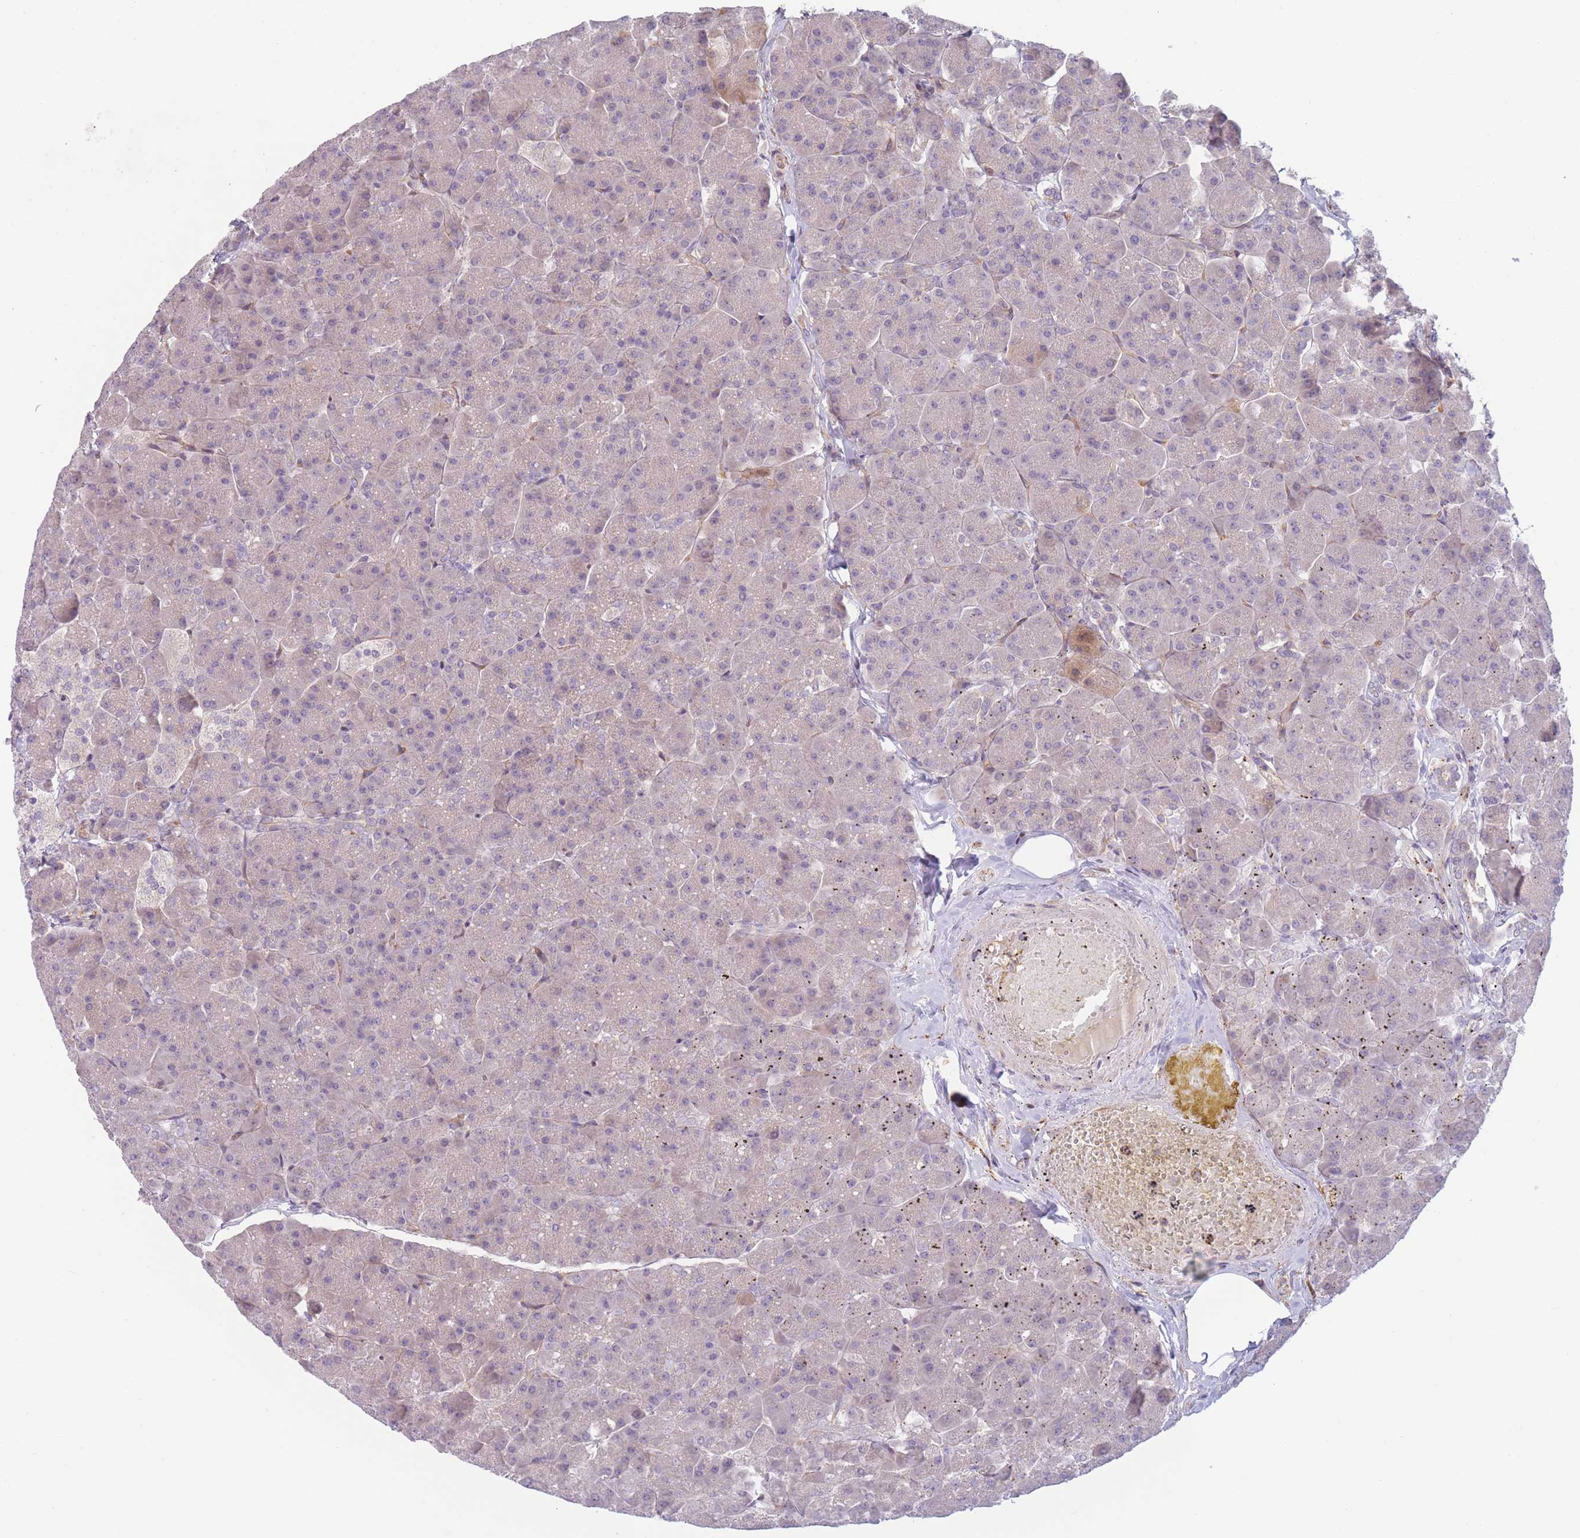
{"staining": {"intensity": "weak", "quantity": "25%-75%", "location": "cytoplasmic/membranous"}, "tissue": "pancreas", "cell_type": "Exocrine glandular cells", "image_type": "normal", "snomed": [{"axis": "morphology", "description": "Normal tissue, NOS"}, {"axis": "topography", "description": "Pancreas"}, {"axis": "topography", "description": "Peripheral nerve tissue"}], "caption": "Human pancreas stained for a protein (brown) exhibits weak cytoplasmic/membranous positive positivity in about 25%-75% of exocrine glandular cells.", "gene": "WDR93", "patient": {"sex": "male", "age": 54}}